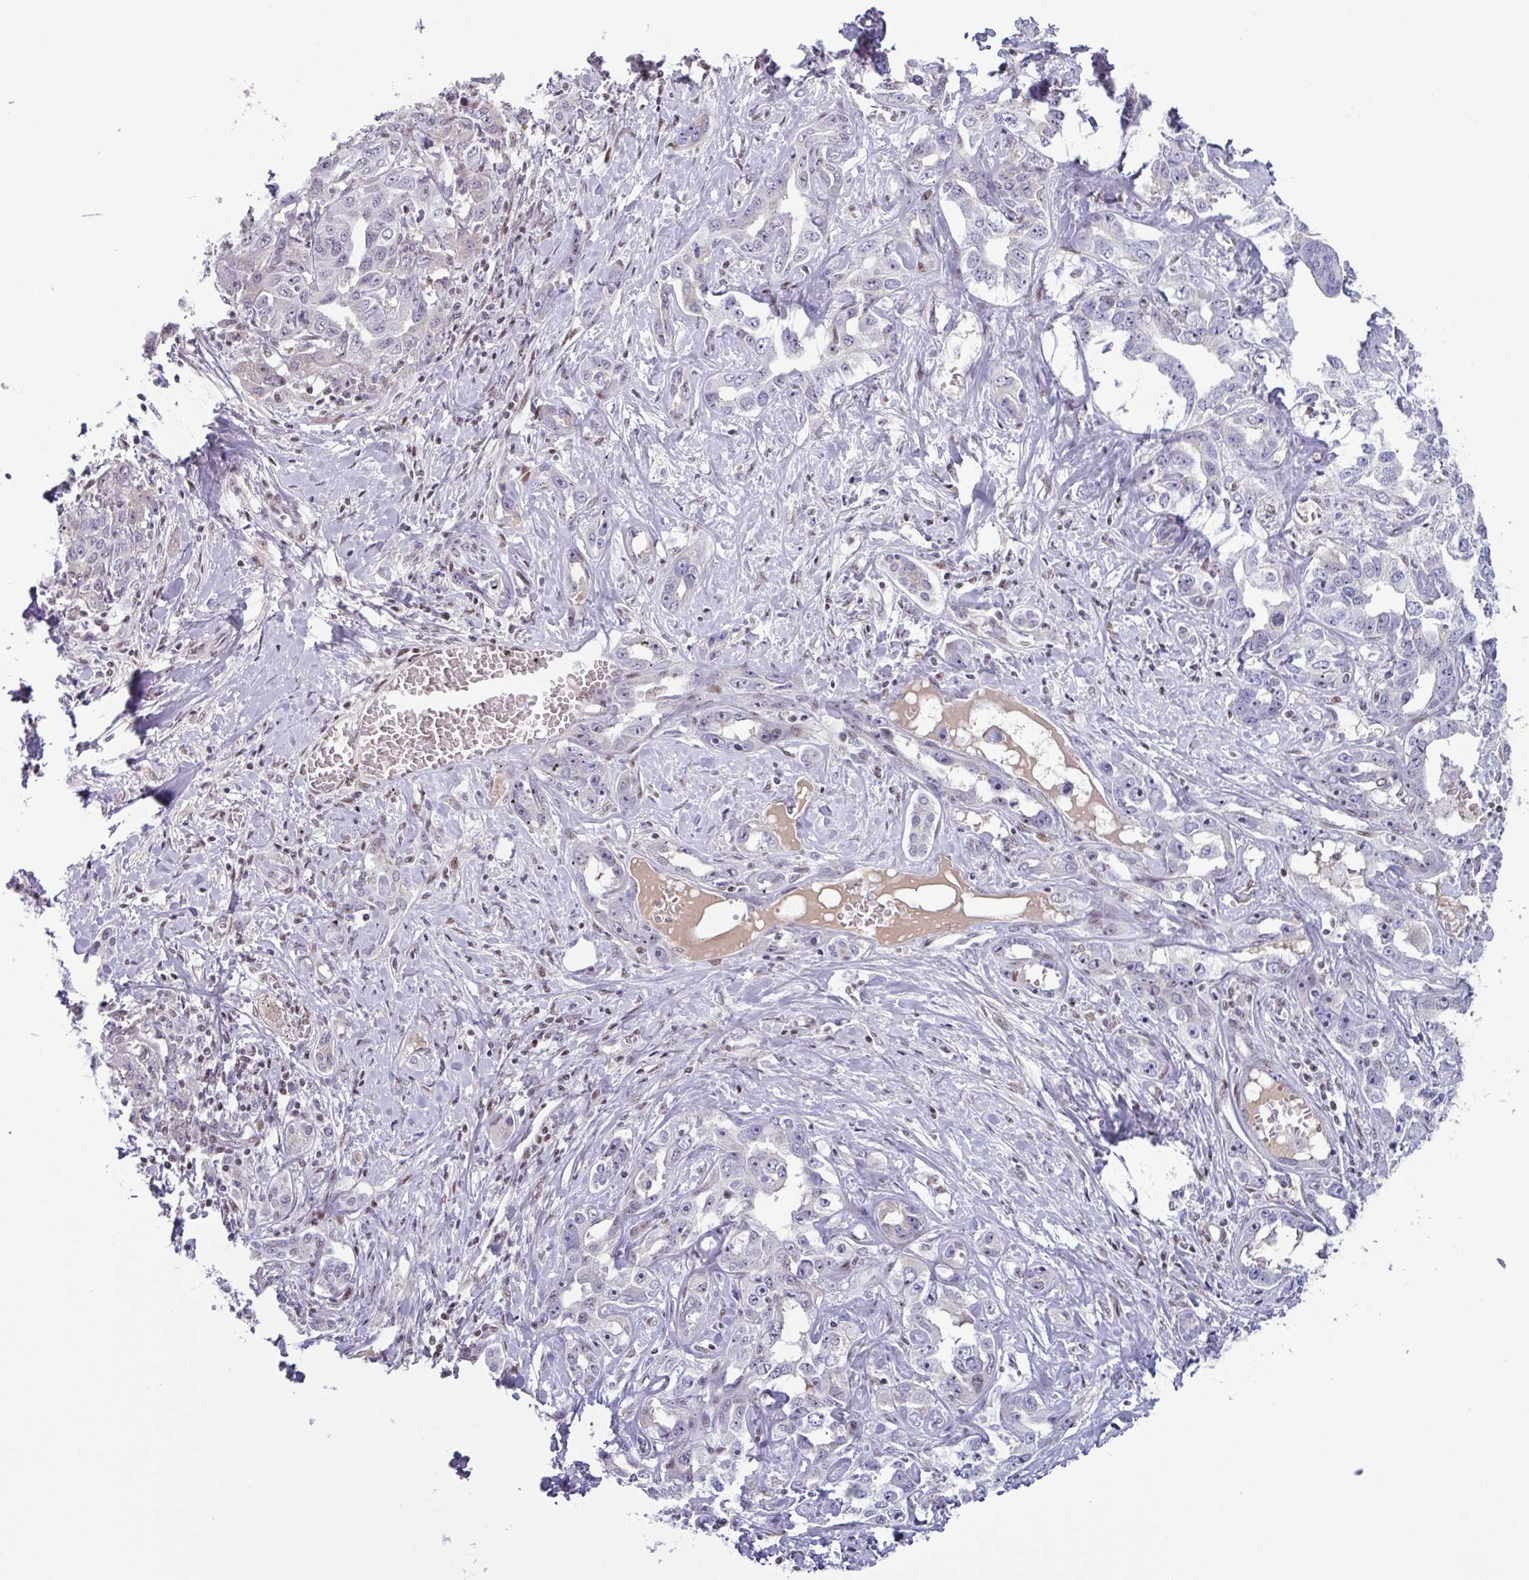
{"staining": {"intensity": "negative", "quantity": "none", "location": "none"}, "tissue": "liver cancer", "cell_type": "Tumor cells", "image_type": "cancer", "snomed": [{"axis": "morphology", "description": "Cholangiocarcinoma"}, {"axis": "topography", "description": "Liver"}], "caption": "Liver cancer was stained to show a protein in brown. There is no significant expression in tumor cells.", "gene": "ZNF575", "patient": {"sex": "male", "age": 59}}